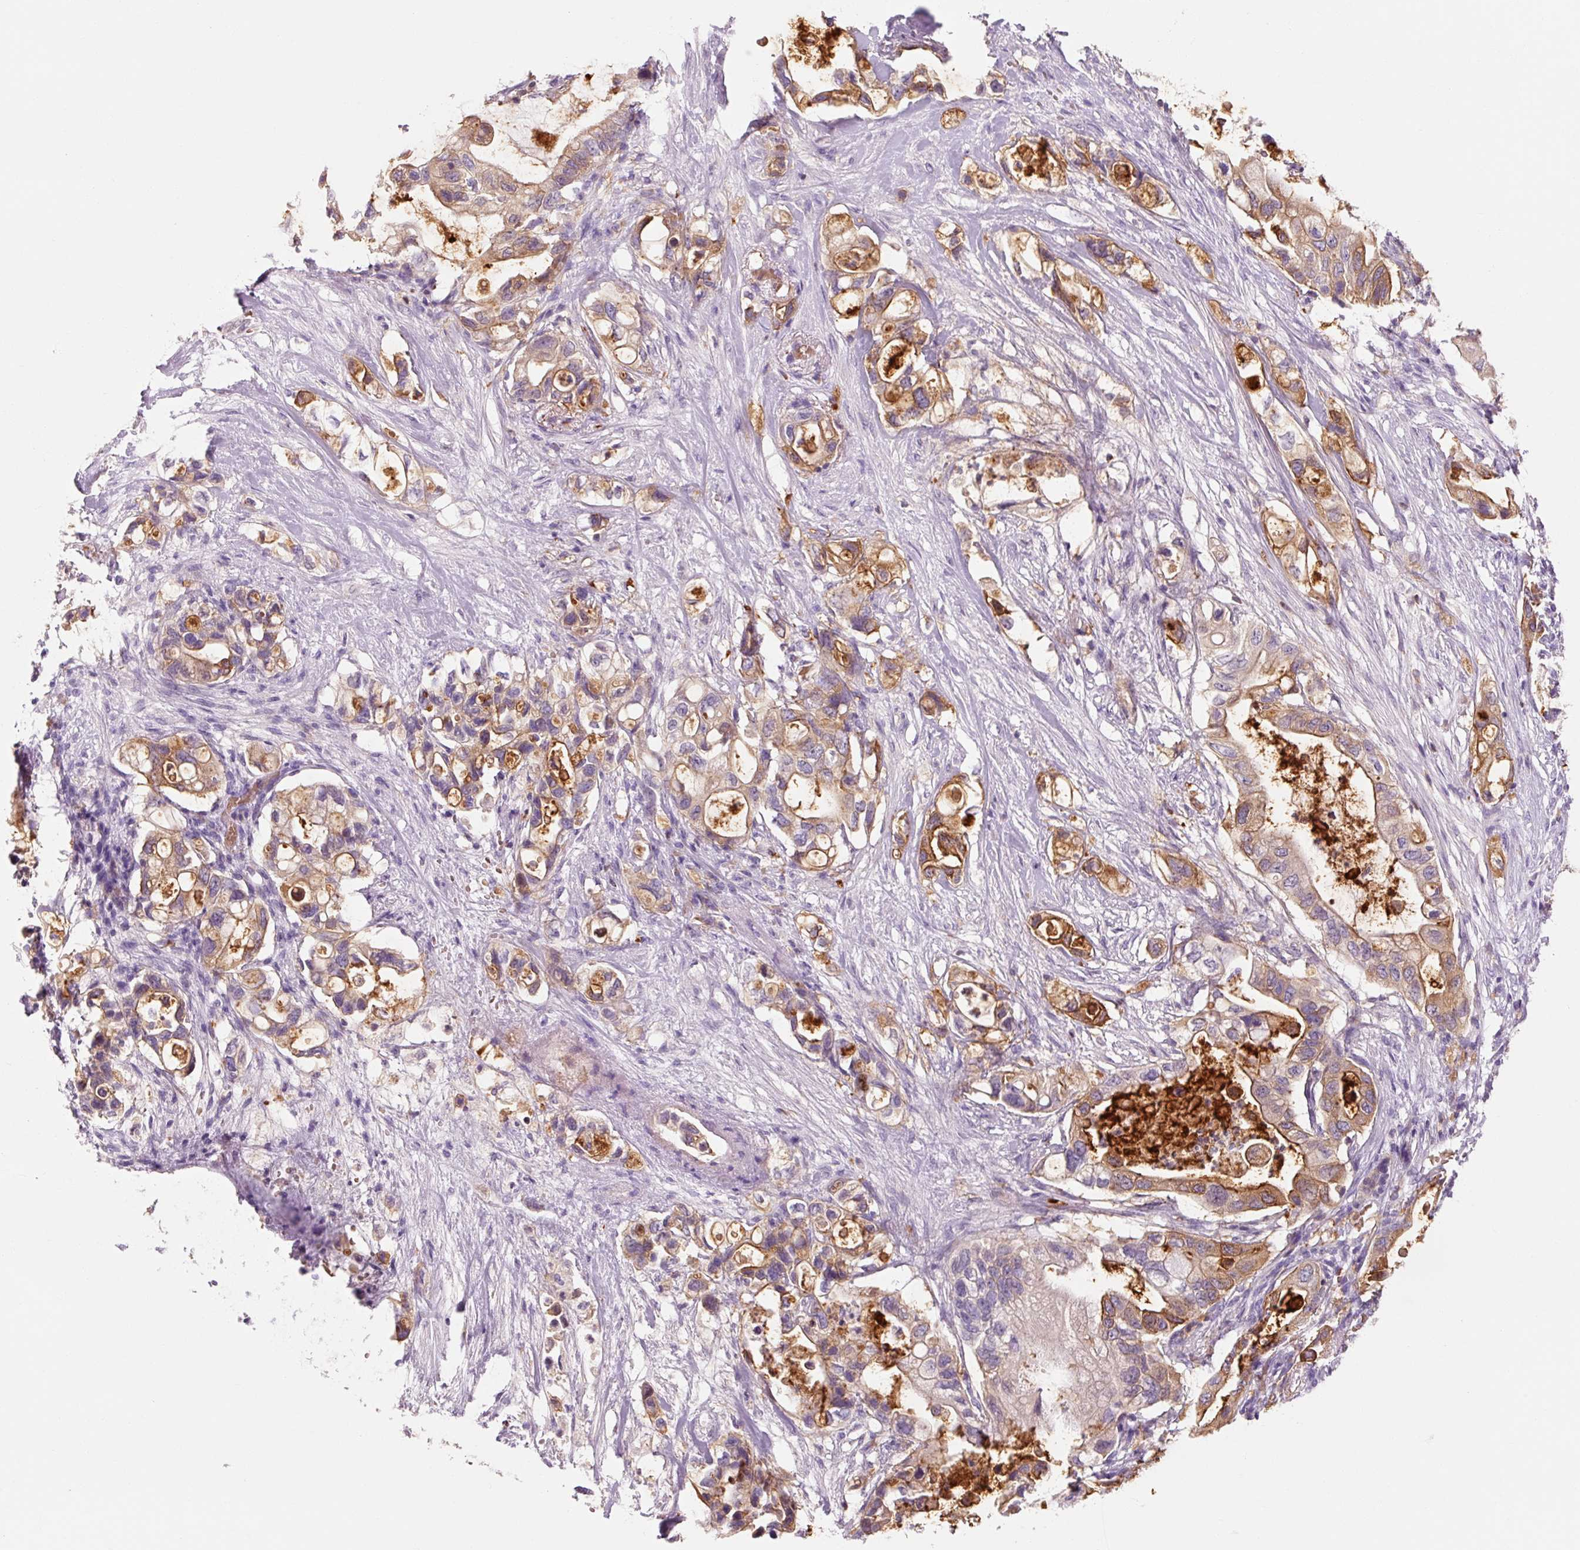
{"staining": {"intensity": "moderate", "quantity": ">75%", "location": "cytoplasmic/membranous"}, "tissue": "pancreatic cancer", "cell_type": "Tumor cells", "image_type": "cancer", "snomed": [{"axis": "morphology", "description": "Adenocarcinoma, NOS"}, {"axis": "topography", "description": "Pancreas"}], "caption": "Protein staining displays moderate cytoplasmic/membranous expression in about >75% of tumor cells in pancreatic cancer.", "gene": "OR8K1", "patient": {"sex": "female", "age": 72}}